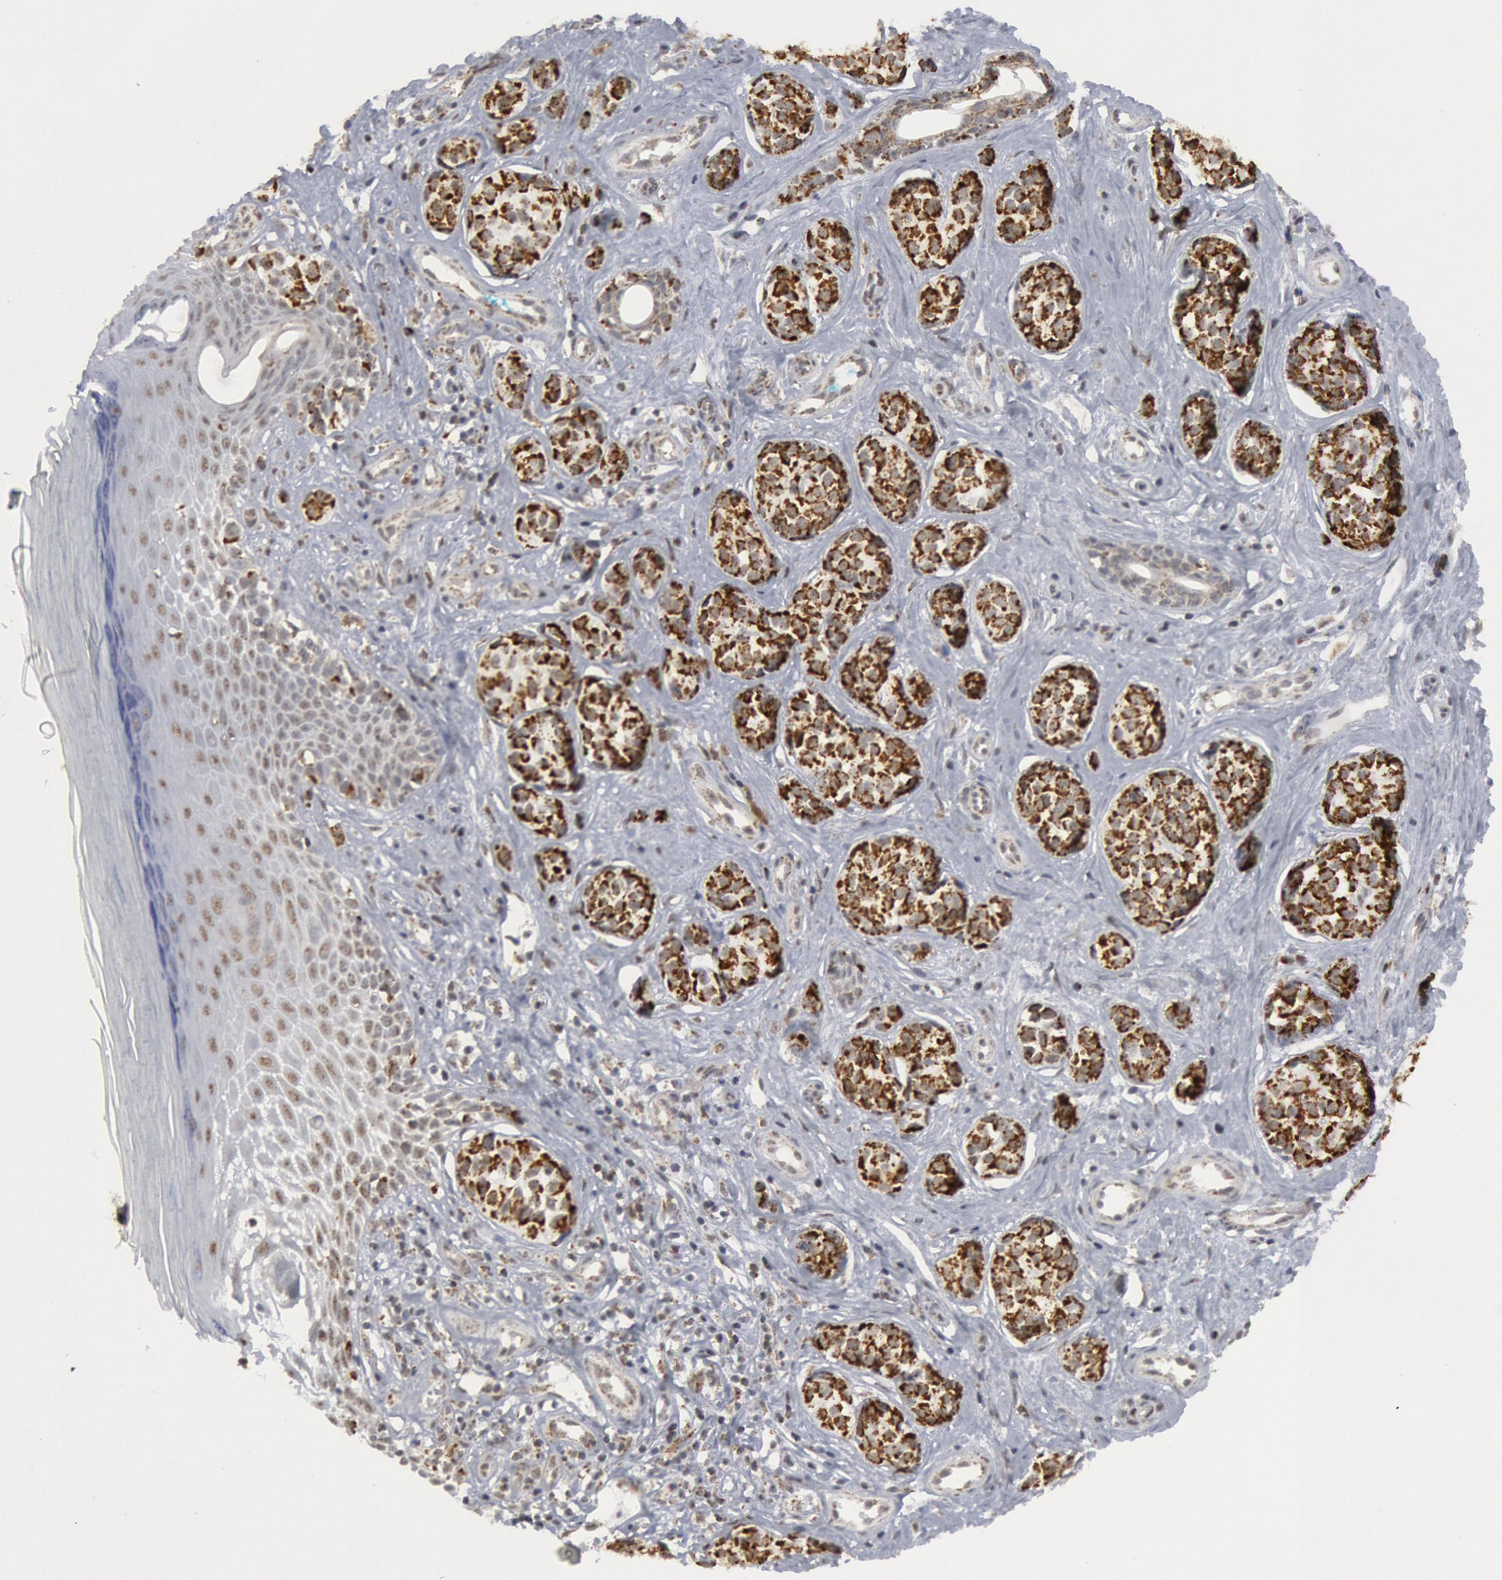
{"staining": {"intensity": "moderate", "quantity": ">75%", "location": "cytoplasmic/membranous"}, "tissue": "melanoma", "cell_type": "Tumor cells", "image_type": "cancer", "snomed": [{"axis": "morphology", "description": "Malignant melanoma, NOS"}, {"axis": "topography", "description": "Skin"}], "caption": "Human malignant melanoma stained for a protein (brown) shows moderate cytoplasmic/membranous positive expression in approximately >75% of tumor cells.", "gene": "CASP9", "patient": {"sex": "male", "age": 79}}